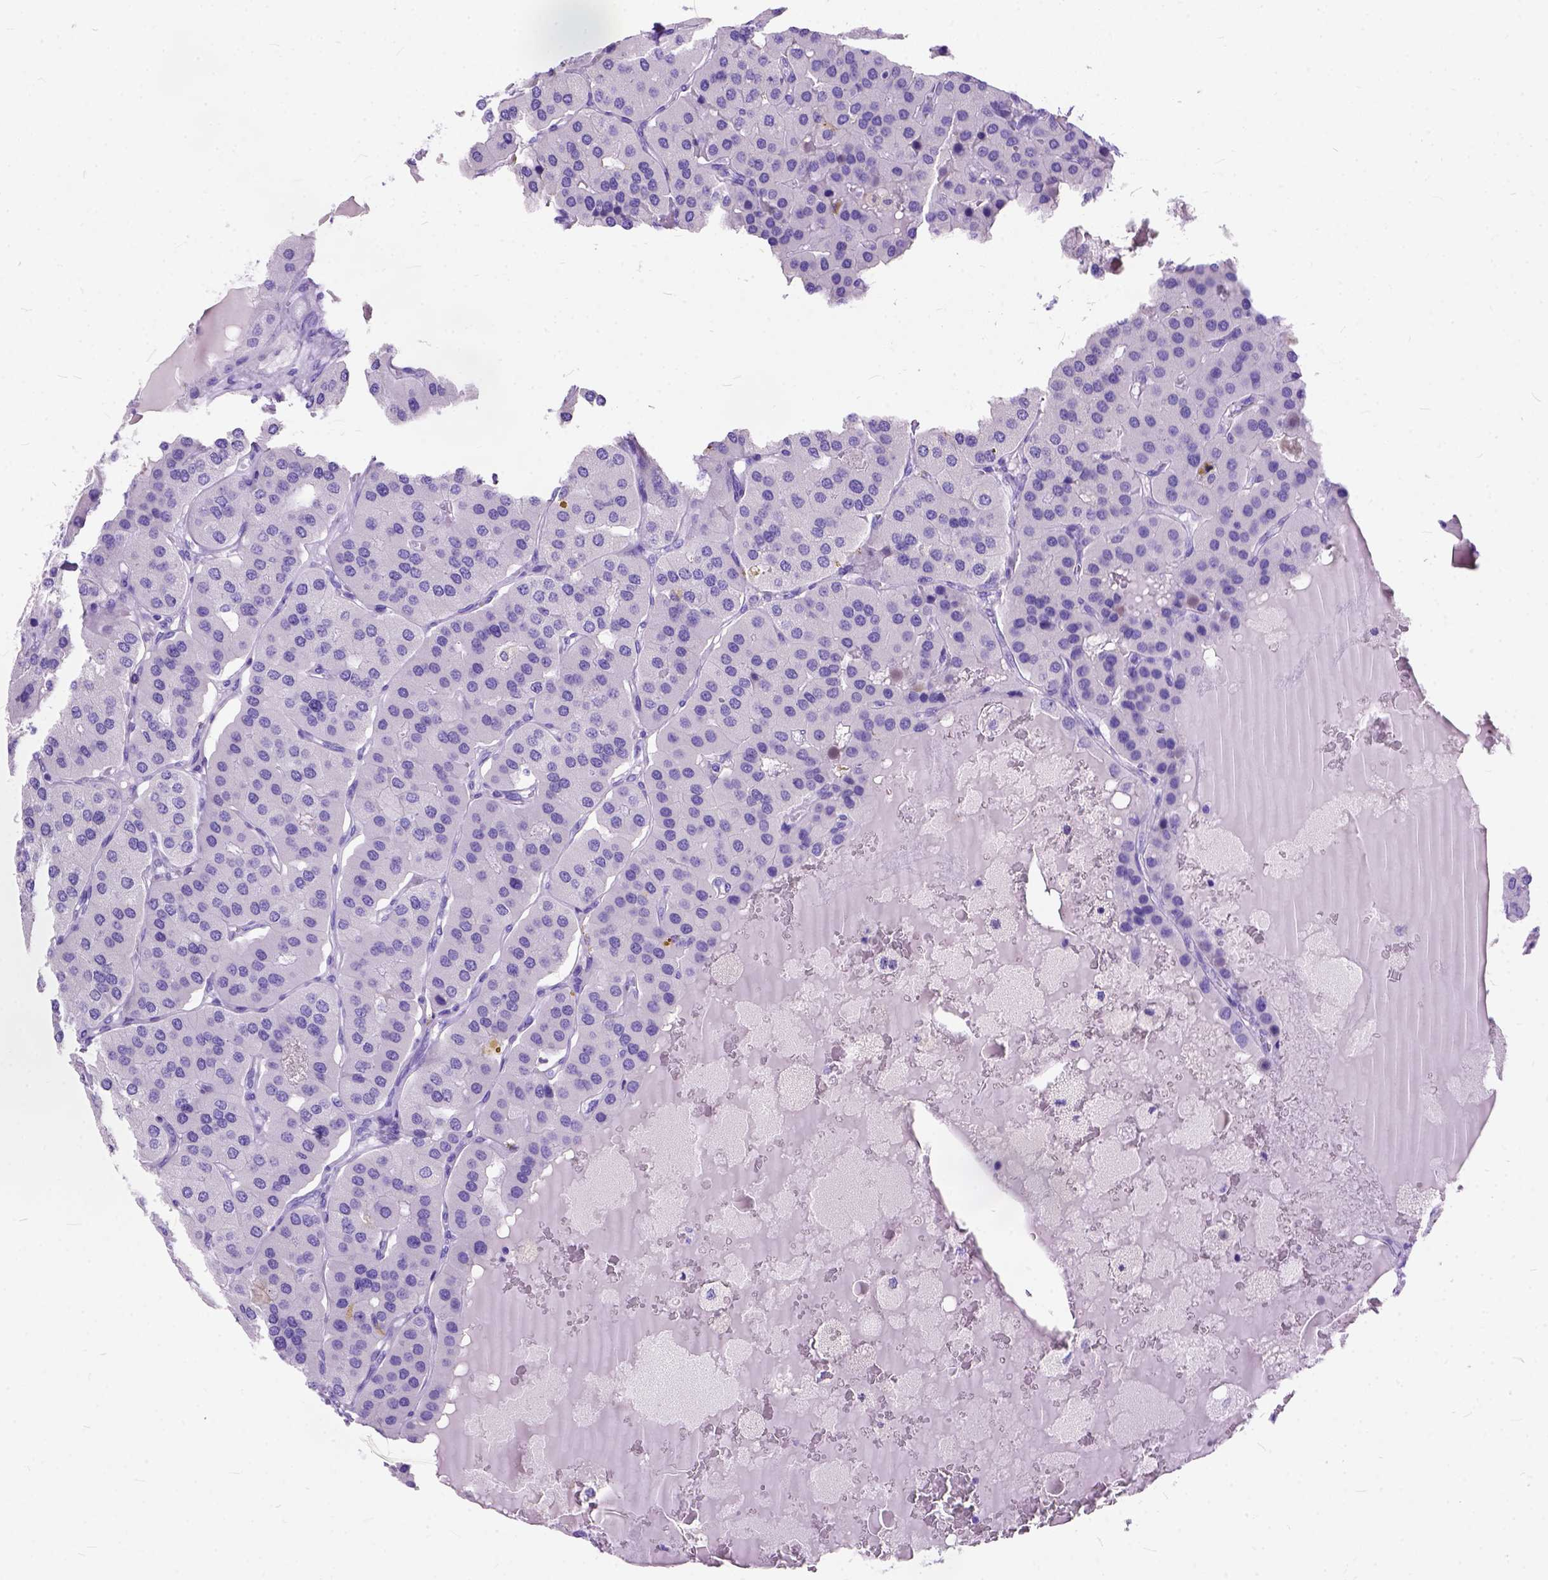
{"staining": {"intensity": "negative", "quantity": "none", "location": "none"}, "tissue": "parathyroid gland", "cell_type": "Glandular cells", "image_type": "normal", "snomed": [{"axis": "morphology", "description": "Normal tissue, NOS"}, {"axis": "morphology", "description": "Adenoma, NOS"}, {"axis": "topography", "description": "Parathyroid gland"}], "caption": "This is an immunohistochemistry (IHC) micrograph of normal parathyroid gland. There is no expression in glandular cells.", "gene": "C1QTNF3", "patient": {"sex": "female", "age": 86}}